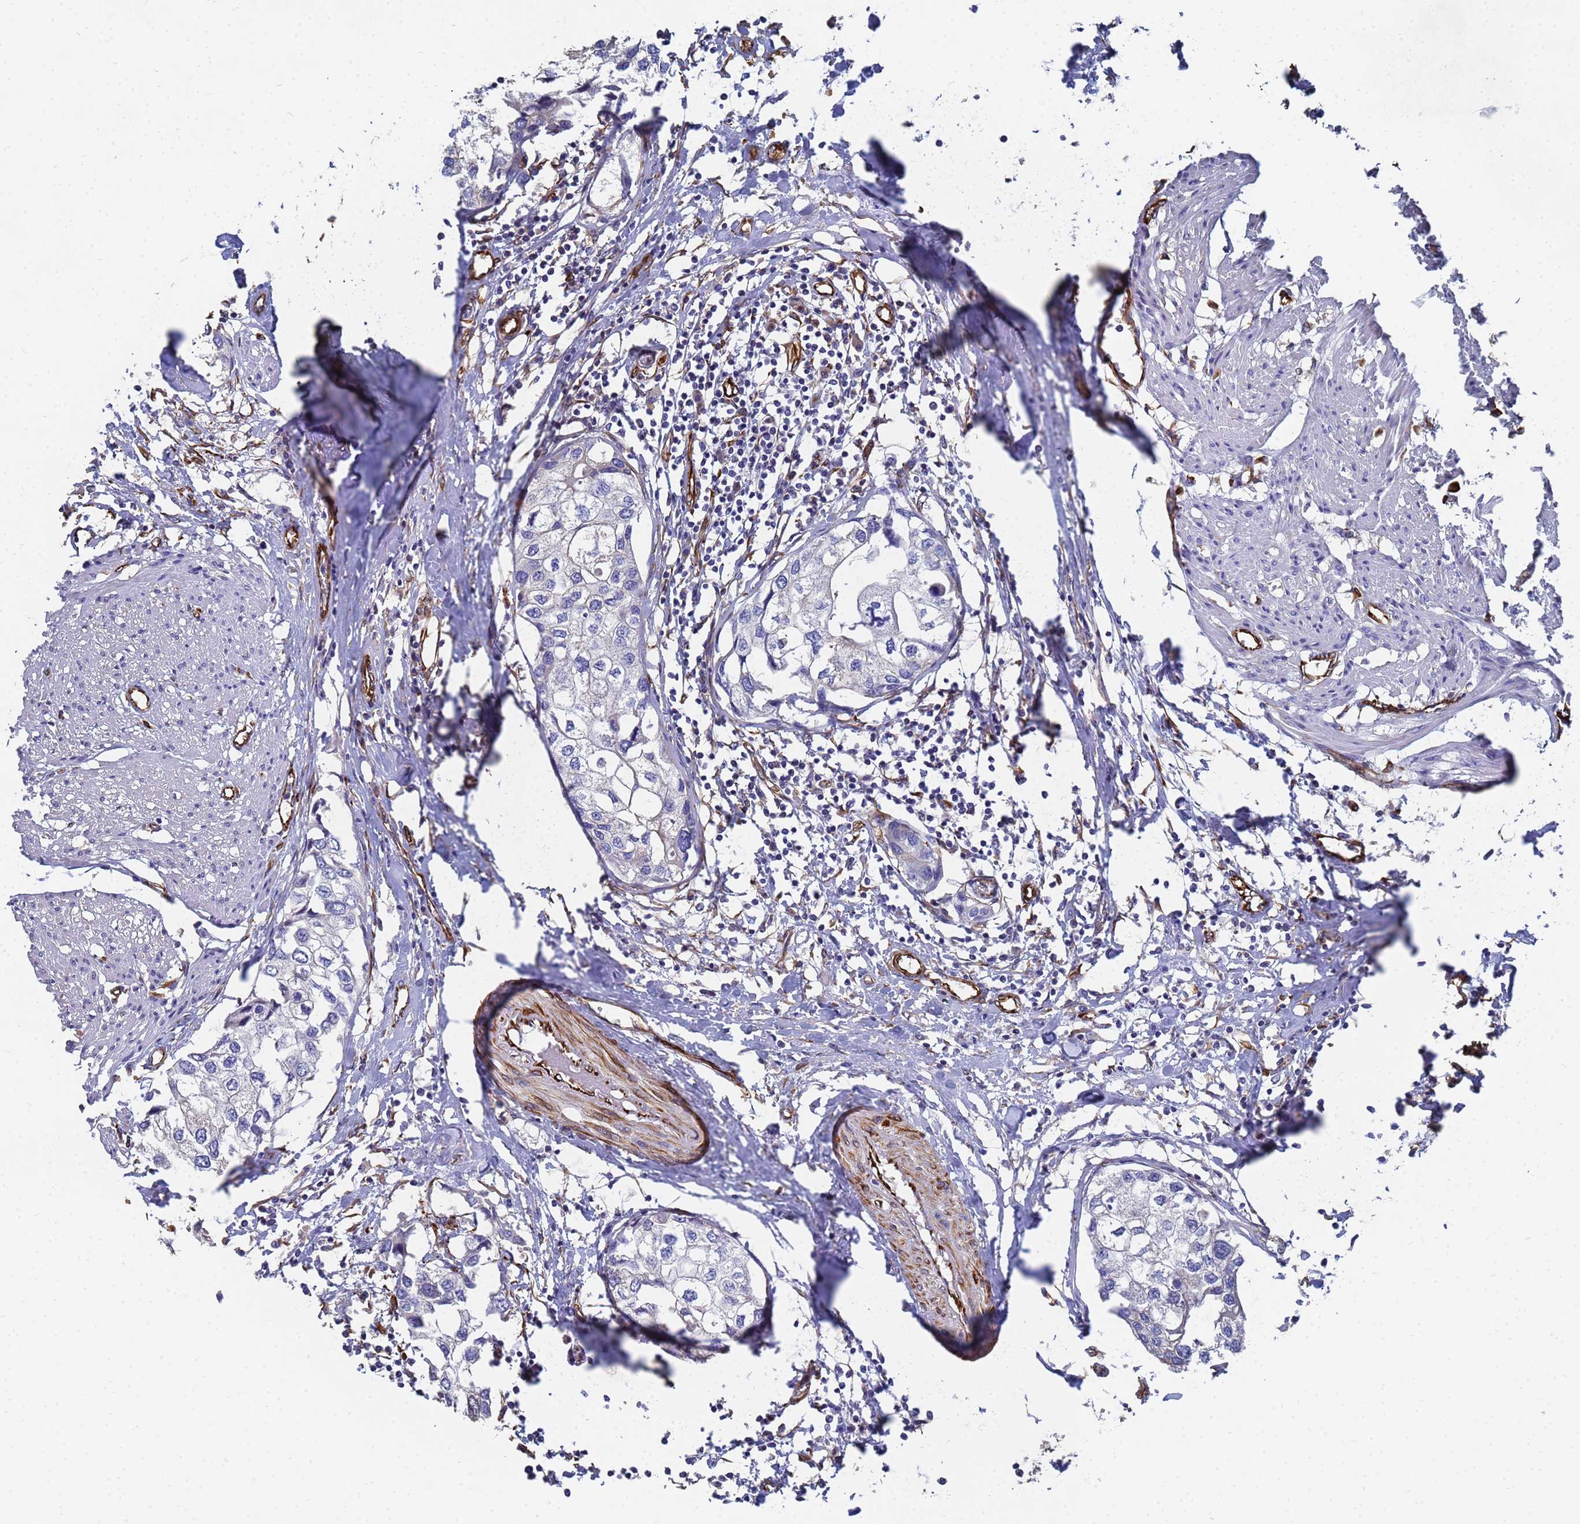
{"staining": {"intensity": "negative", "quantity": "none", "location": "none"}, "tissue": "urothelial cancer", "cell_type": "Tumor cells", "image_type": "cancer", "snomed": [{"axis": "morphology", "description": "Urothelial carcinoma, High grade"}, {"axis": "topography", "description": "Urinary bladder"}], "caption": "This is an immunohistochemistry (IHC) photomicrograph of urothelial carcinoma (high-grade). There is no staining in tumor cells.", "gene": "SYT13", "patient": {"sex": "male", "age": 64}}